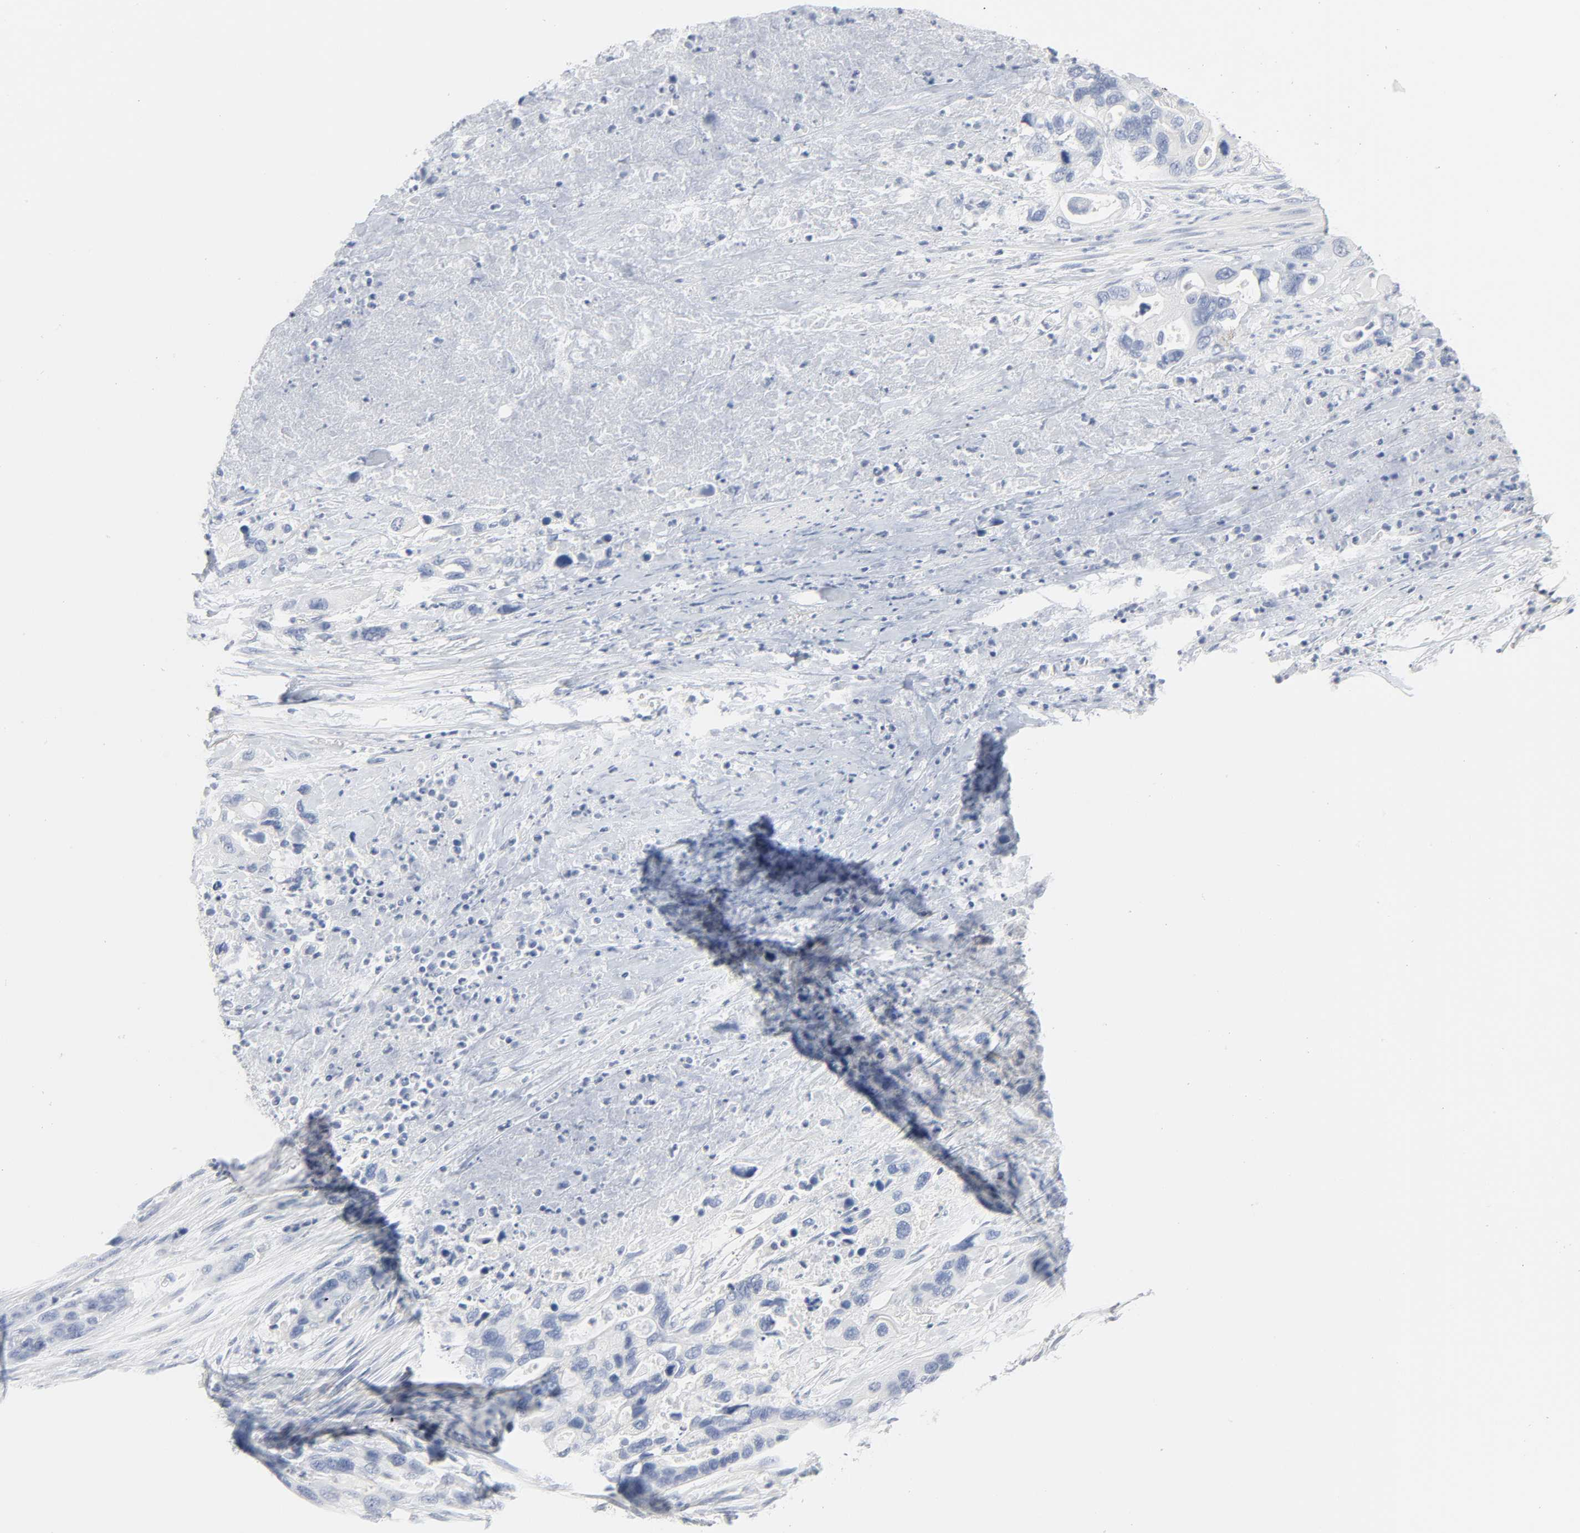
{"staining": {"intensity": "negative", "quantity": "none", "location": "none"}, "tissue": "pancreatic cancer", "cell_type": "Tumor cells", "image_type": "cancer", "snomed": [{"axis": "morphology", "description": "Adenocarcinoma, NOS"}, {"axis": "topography", "description": "Pancreas"}], "caption": "This is an immunohistochemistry histopathology image of pancreatic adenocarcinoma. There is no staining in tumor cells.", "gene": "ACP3", "patient": {"sex": "female", "age": 71}}